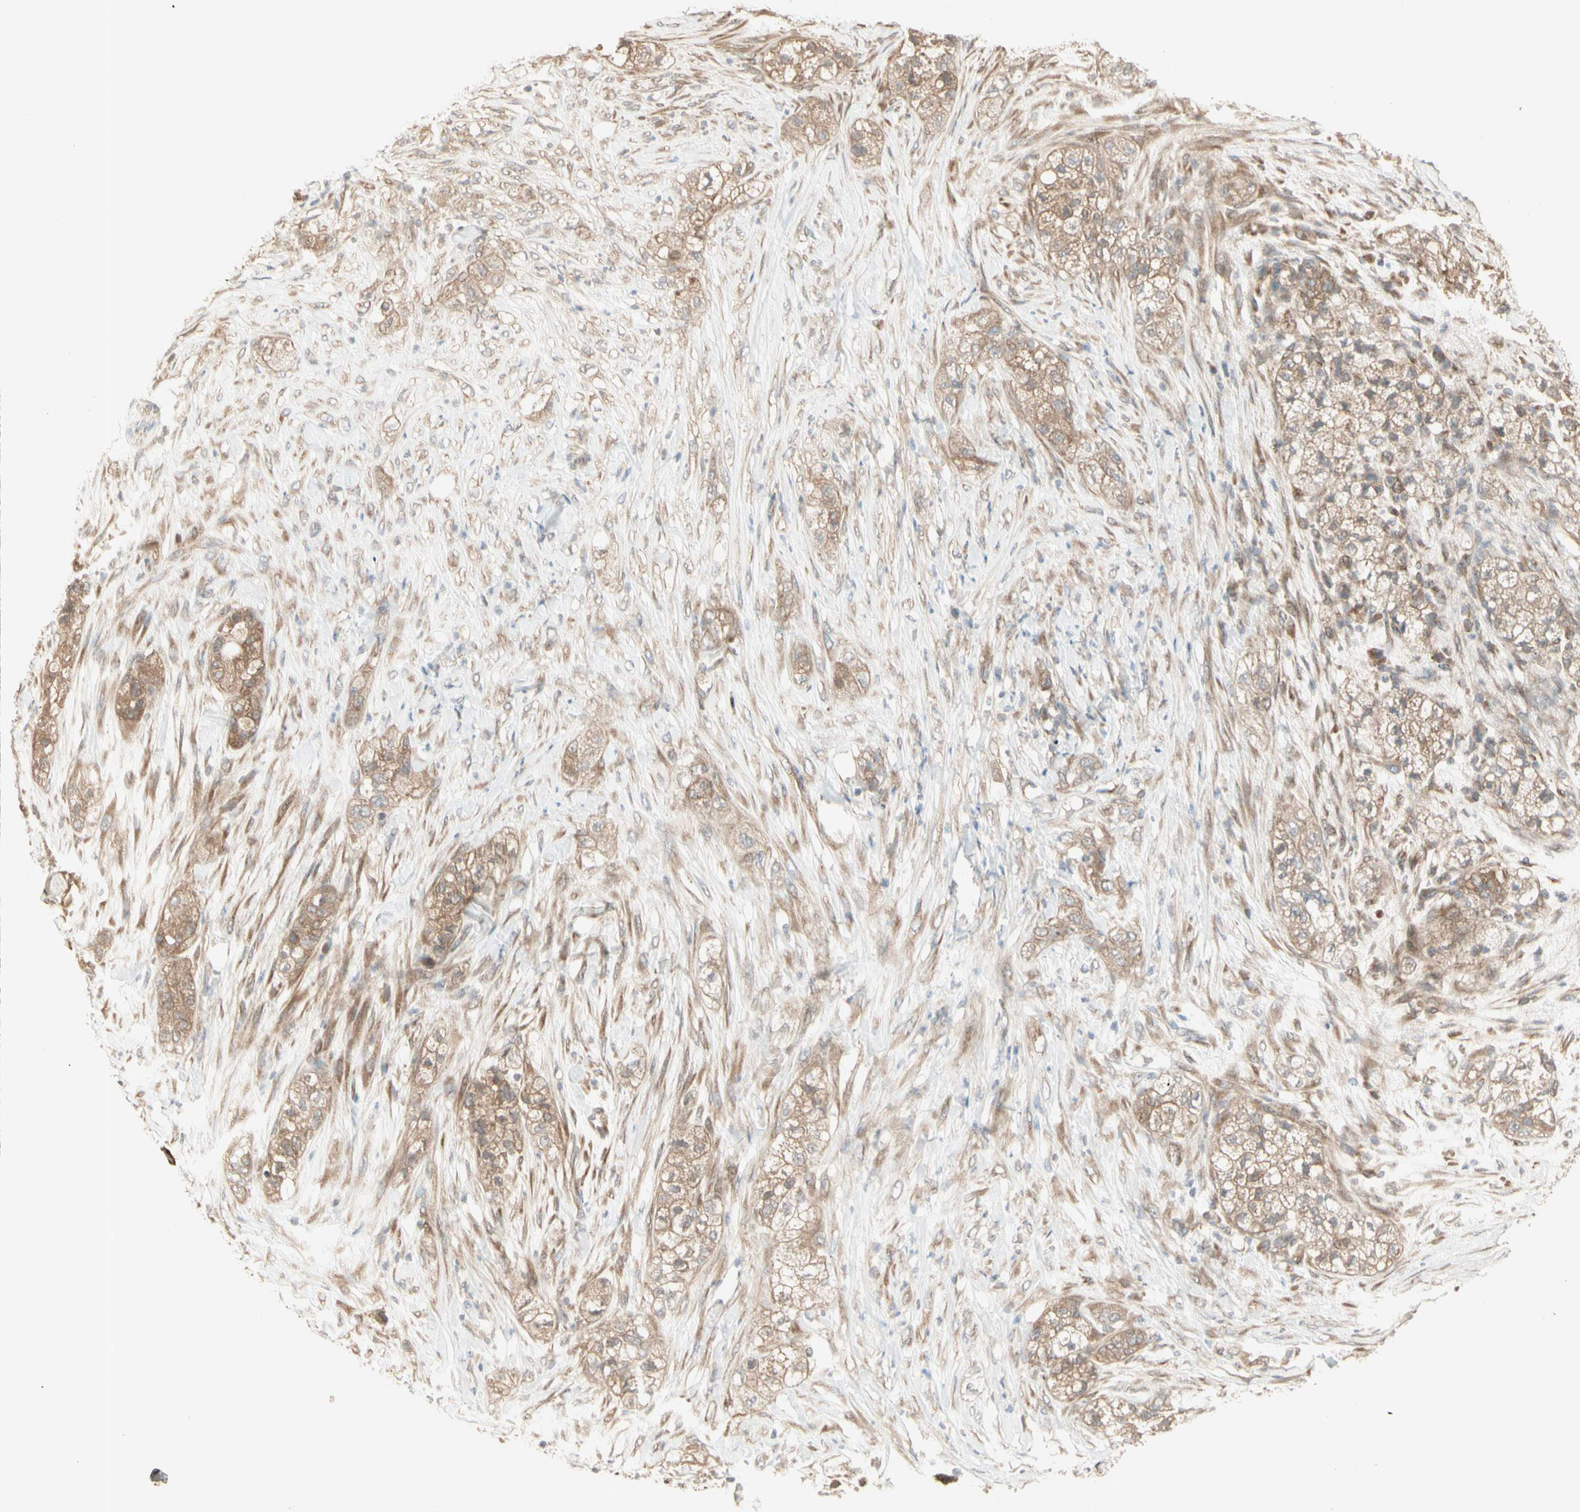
{"staining": {"intensity": "moderate", "quantity": ">75%", "location": "cytoplasmic/membranous"}, "tissue": "pancreatic cancer", "cell_type": "Tumor cells", "image_type": "cancer", "snomed": [{"axis": "morphology", "description": "Adenocarcinoma, NOS"}, {"axis": "topography", "description": "Pancreas"}], "caption": "High-power microscopy captured an immunohistochemistry (IHC) photomicrograph of pancreatic cancer, revealing moderate cytoplasmic/membranous expression in approximately >75% of tumor cells. (DAB (3,3'-diaminobenzidine) = brown stain, brightfield microscopy at high magnification).", "gene": "IRAG1", "patient": {"sex": "female", "age": 78}}